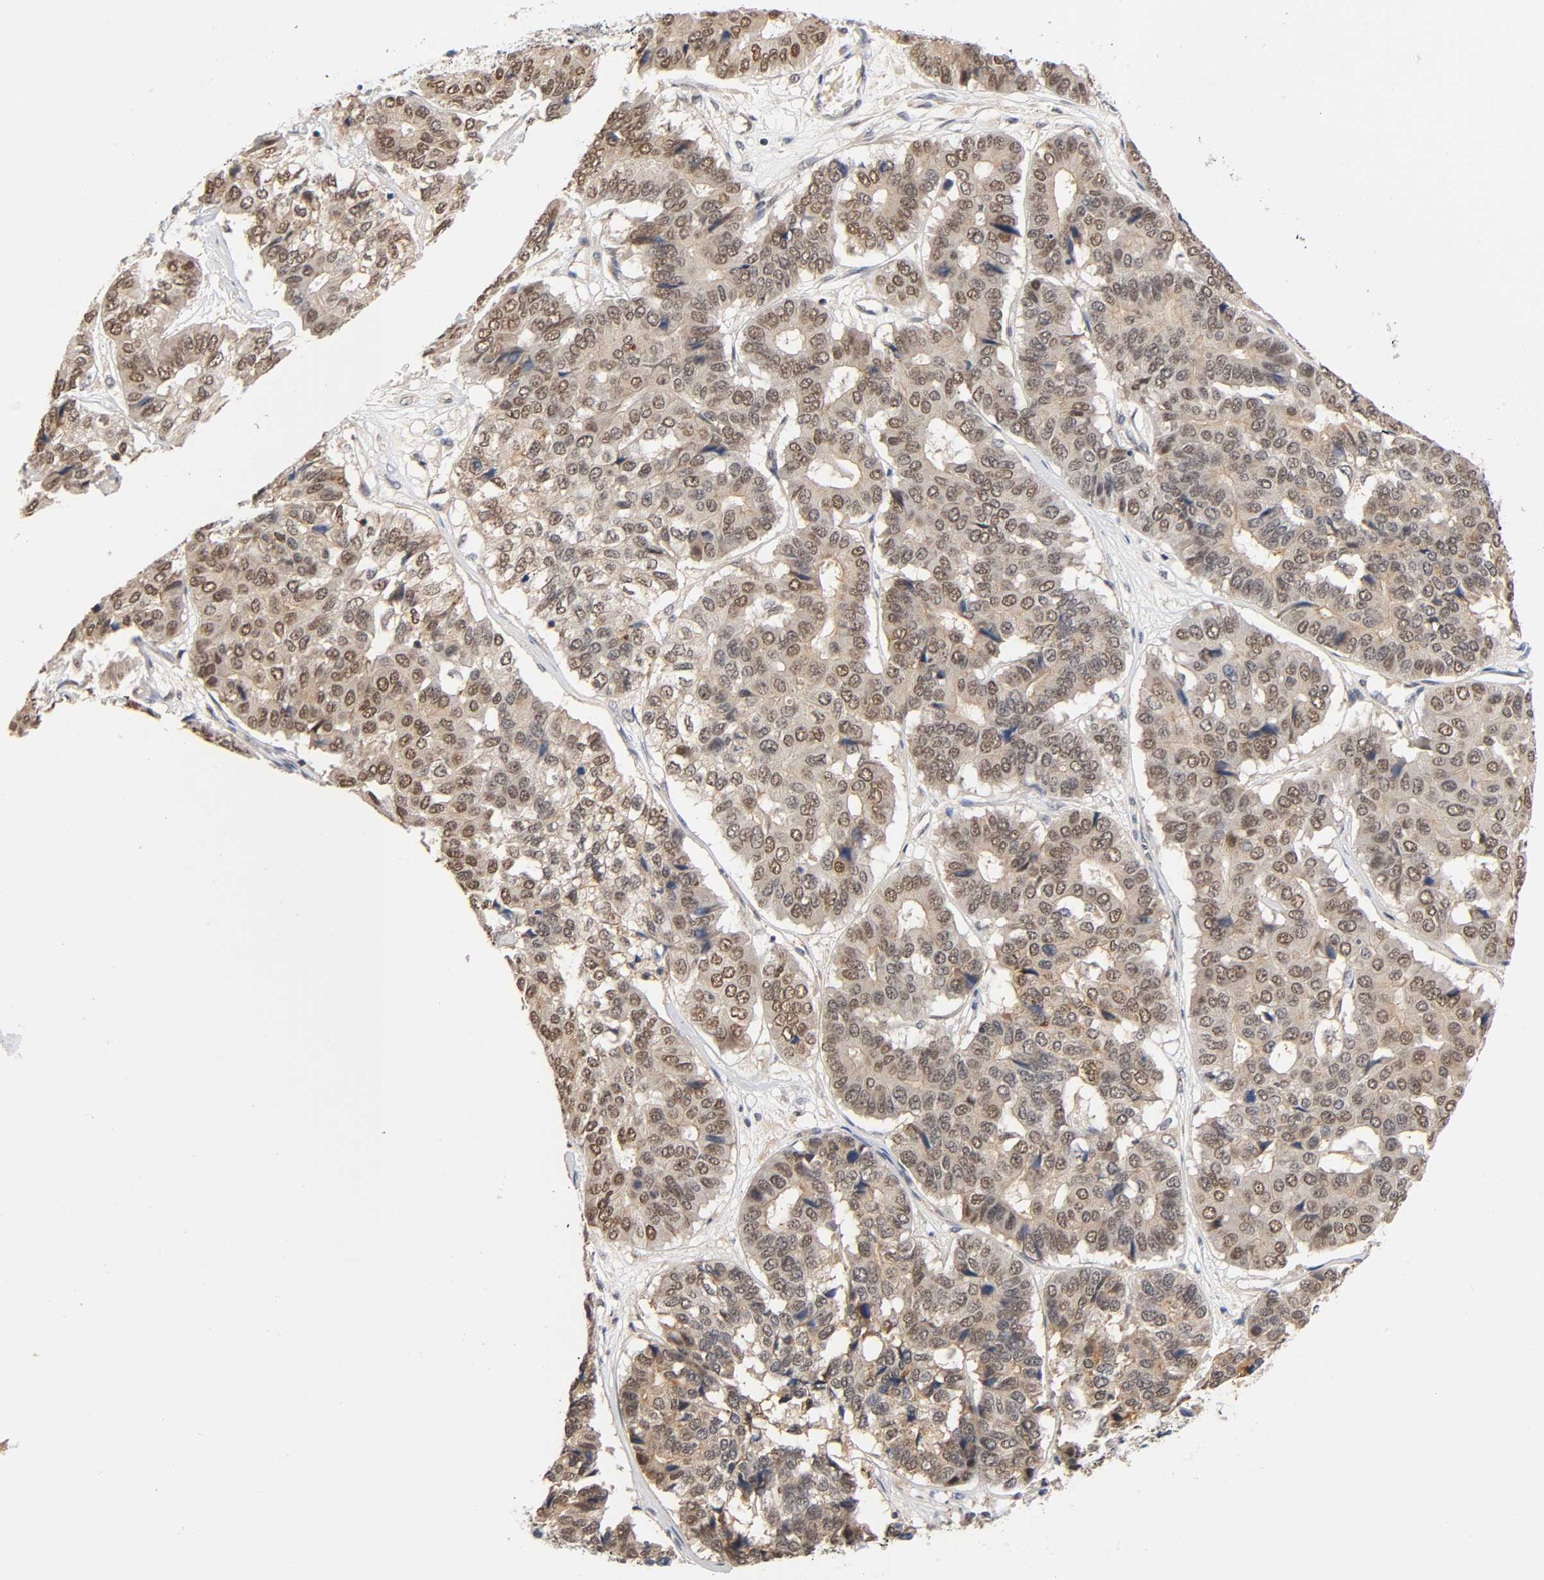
{"staining": {"intensity": "weak", "quantity": ">75%", "location": "cytoplasmic/membranous,nuclear"}, "tissue": "pancreatic cancer", "cell_type": "Tumor cells", "image_type": "cancer", "snomed": [{"axis": "morphology", "description": "Adenocarcinoma, NOS"}, {"axis": "topography", "description": "Pancreas"}], "caption": "Immunohistochemical staining of human pancreatic cancer shows weak cytoplasmic/membranous and nuclear protein expression in about >75% of tumor cells.", "gene": "PRKAB1", "patient": {"sex": "male", "age": 50}}